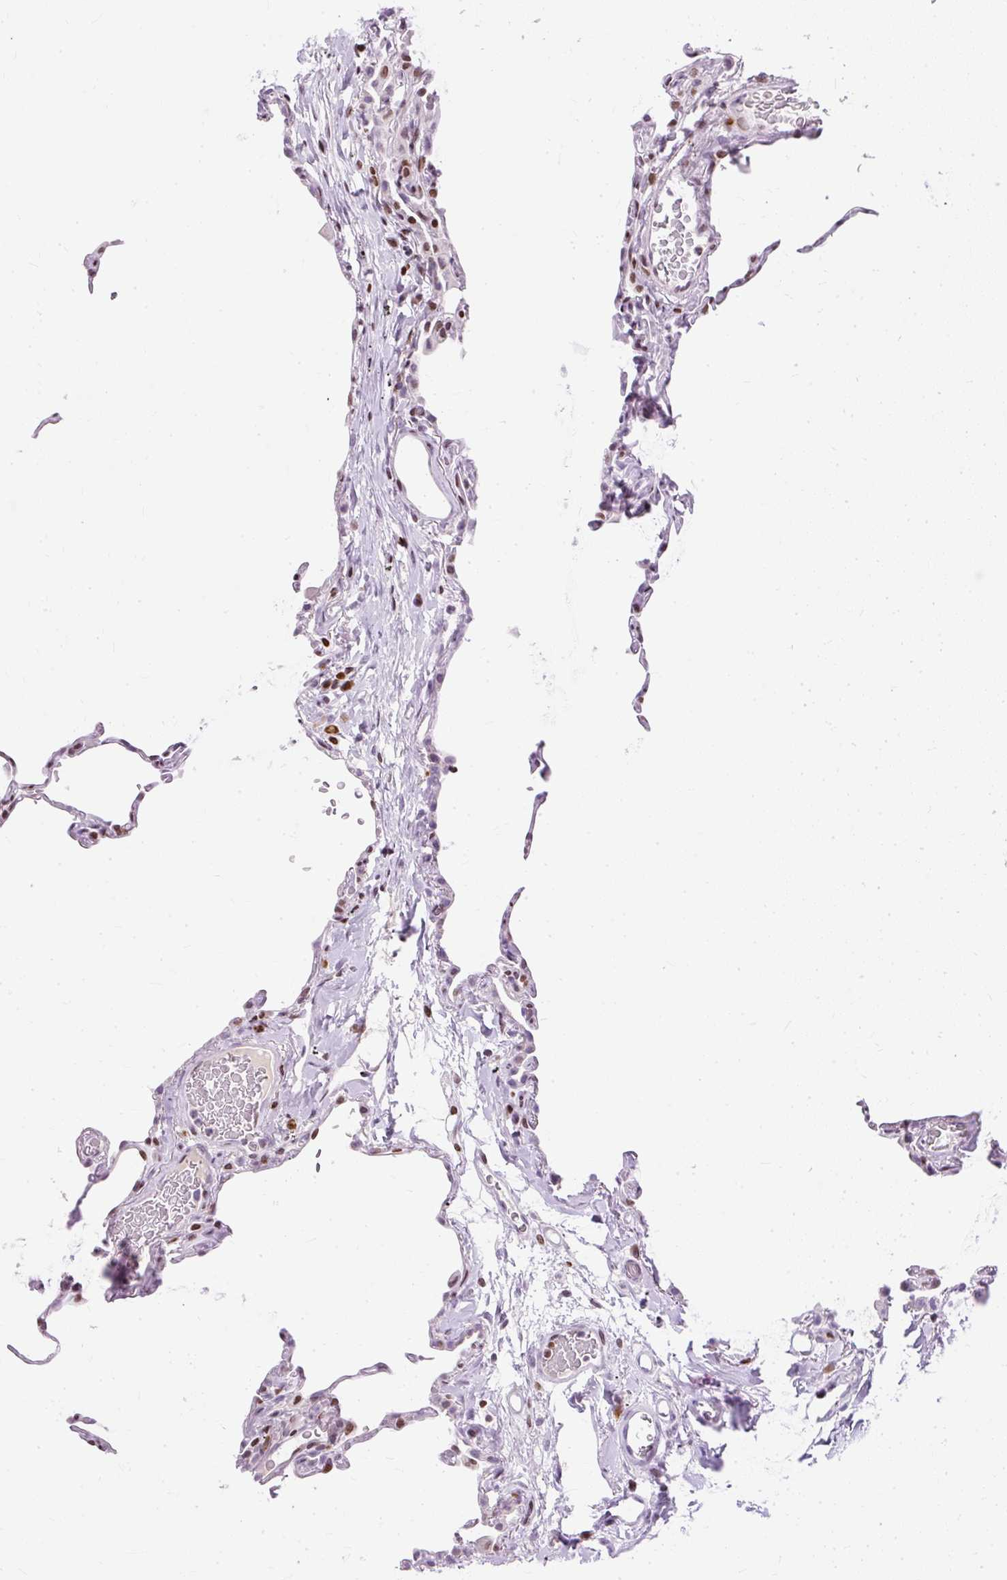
{"staining": {"intensity": "moderate", "quantity": "25%-75%", "location": "nuclear"}, "tissue": "lung", "cell_type": "Alveolar cells", "image_type": "normal", "snomed": [{"axis": "morphology", "description": "Normal tissue, NOS"}, {"axis": "topography", "description": "Lung"}], "caption": "Human lung stained for a protein (brown) displays moderate nuclear positive staining in approximately 25%-75% of alveolar cells.", "gene": "TMEM177", "patient": {"sex": "female", "age": 57}}